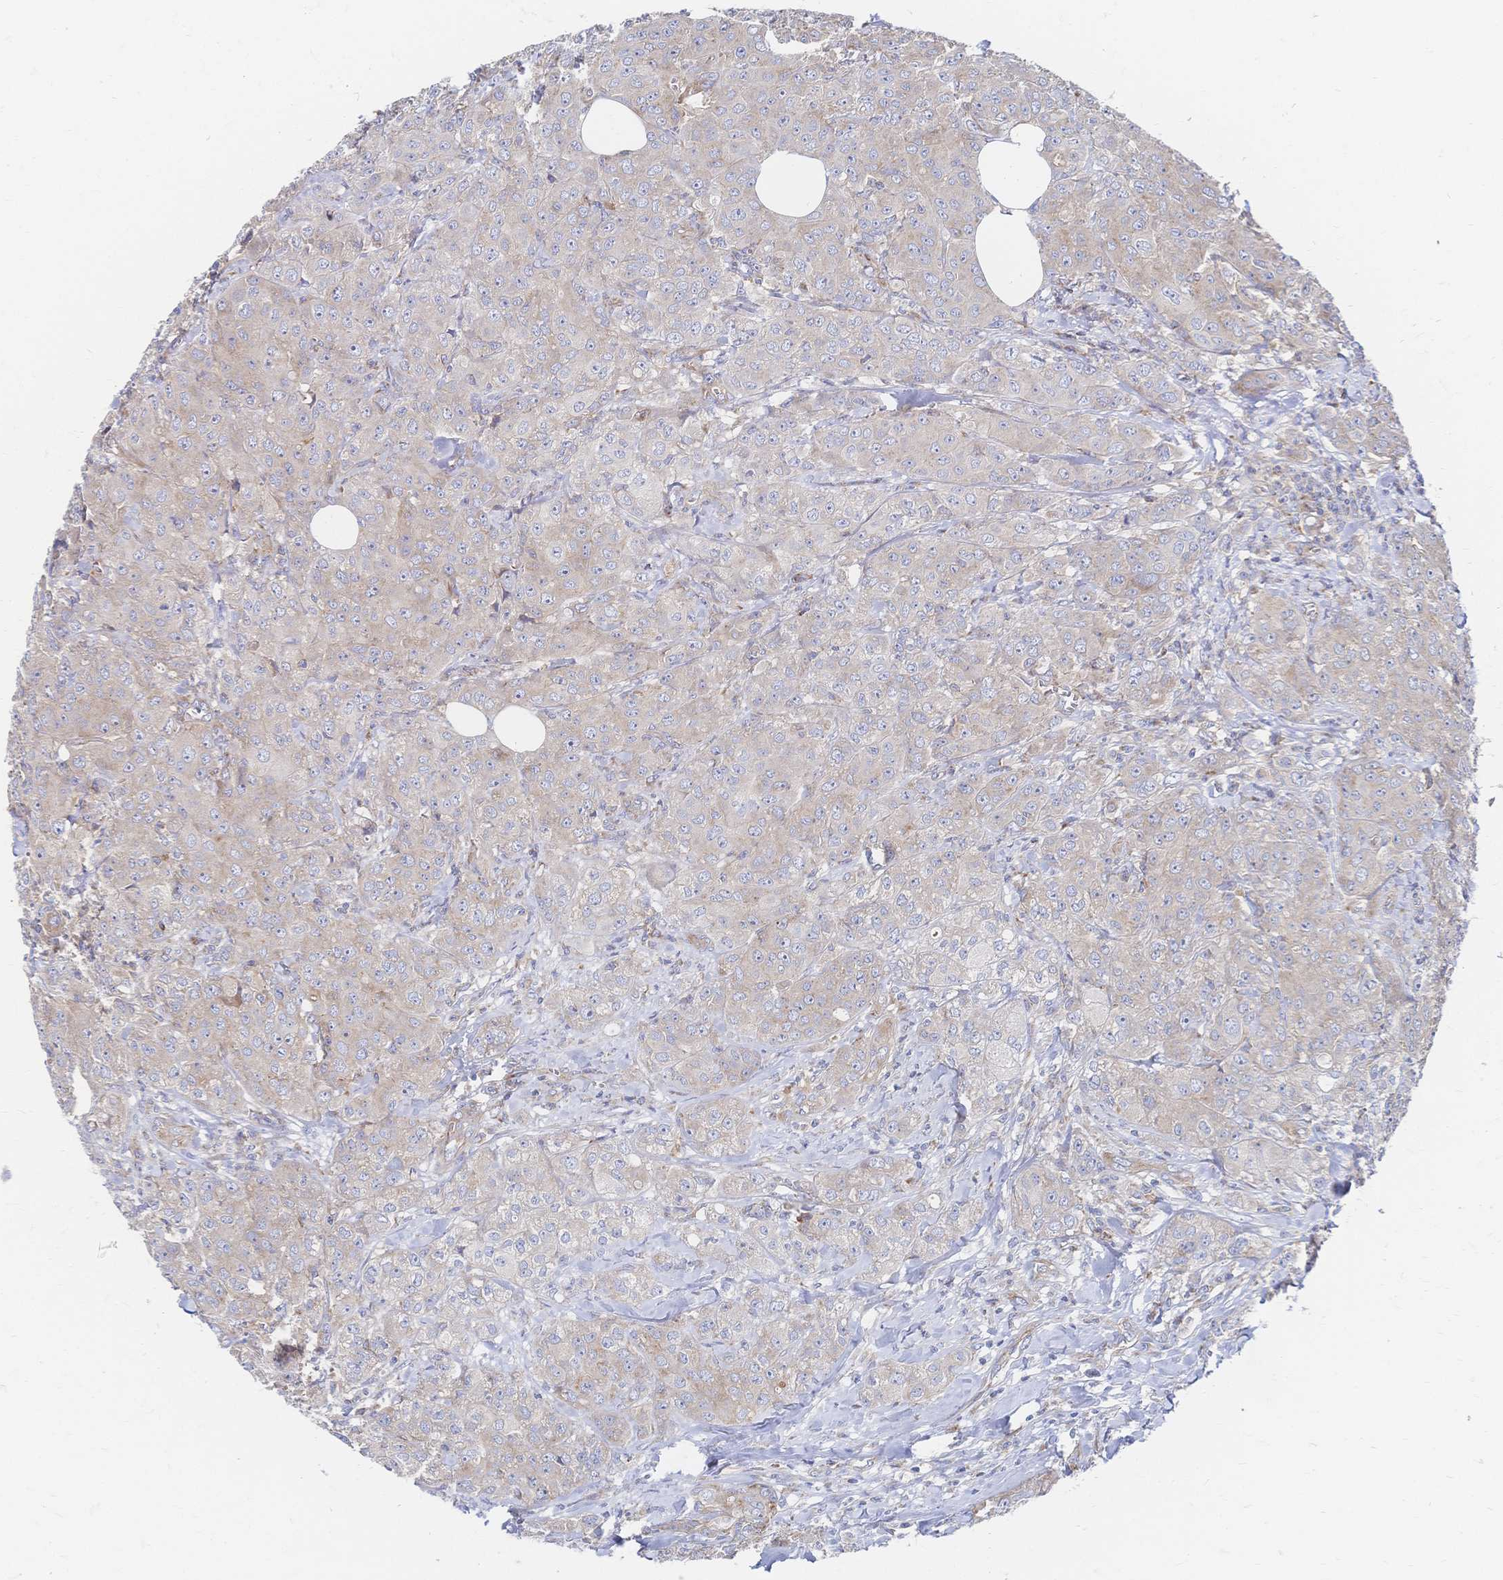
{"staining": {"intensity": "weak", "quantity": ">75%", "location": "cytoplasmic/membranous"}, "tissue": "breast cancer", "cell_type": "Tumor cells", "image_type": "cancer", "snomed": [{"axis": "morphology", "description": "Normal tissue, NOS"}, {"axis": "morphology", "description": "Duct carcinoma"}, {"axis": "topography", "description": "Breast"}], "caption": "Immunohistochemical staining of human intraductal carcinoma (breast) shows low levels of weak cytoplasmic/membranous positivity in approximately >75% of tumor cells. The staining was performed using DAB (3,3'-diaminobenzidine), with brown indicating positive protein expression. Nuclei are stained blue with hematoxylin.", "gene": "SORBS1", "patient": {"sex": "female", "age": 43}}